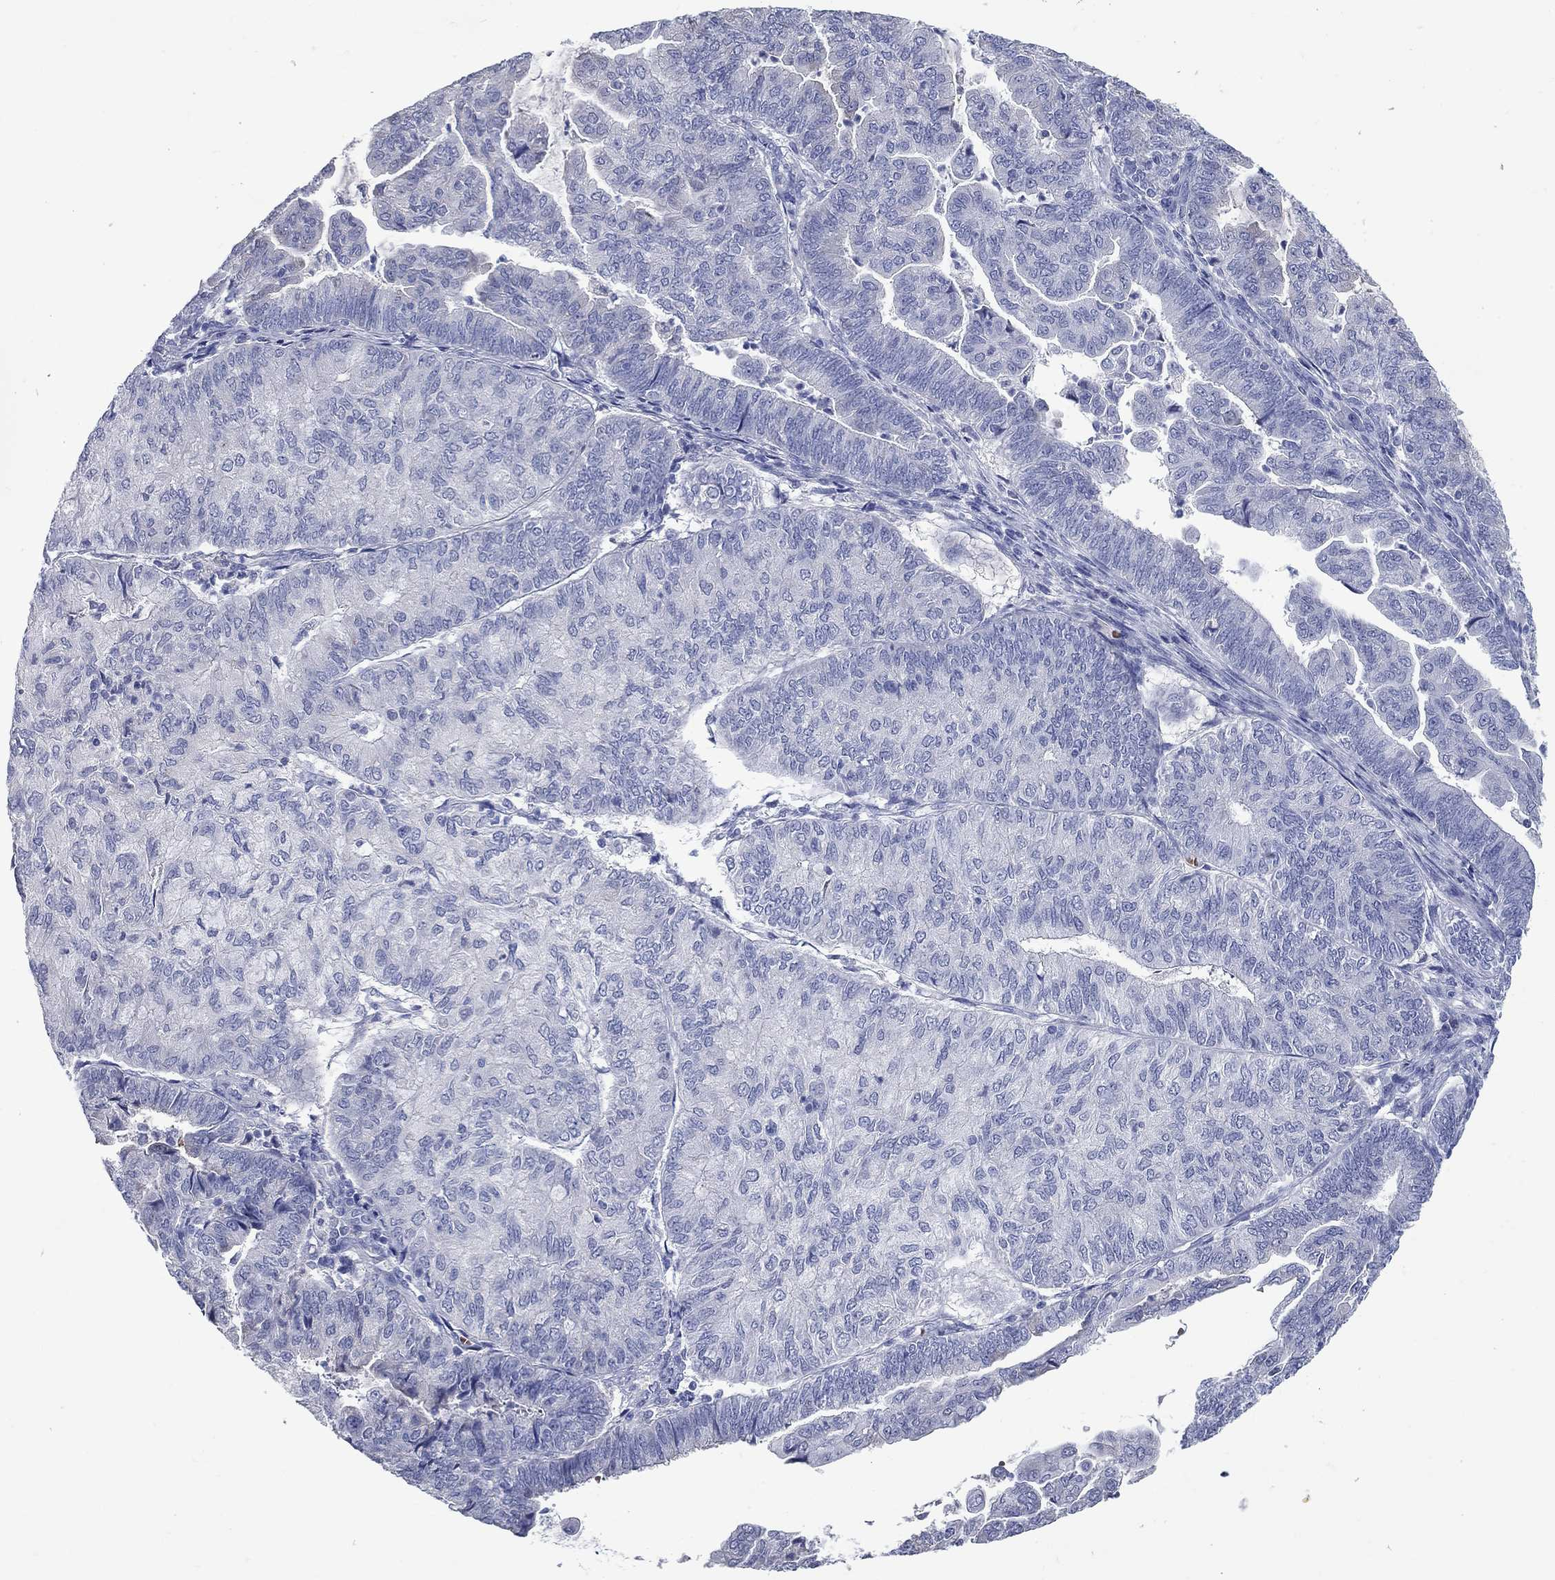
{"staining": {"intensity": "negative", "quantity": "none", "location": "none"}, "tissue": "endometrial cancer", "cell_type": "Tumor cells", "image_type": "cancer", "snomed": [{"axis": "morphology", "description": "Adenocarcinoma, NOS"}, {"axis": "topography", "description": "Endometrium"}], "caption": "The immunohistochemistry (IHC) image has no significant positivity in tumor cells of endometrial cancer tissue.", "gene": "UNC119B", "patient": {"sex": "female", "age": 82}}